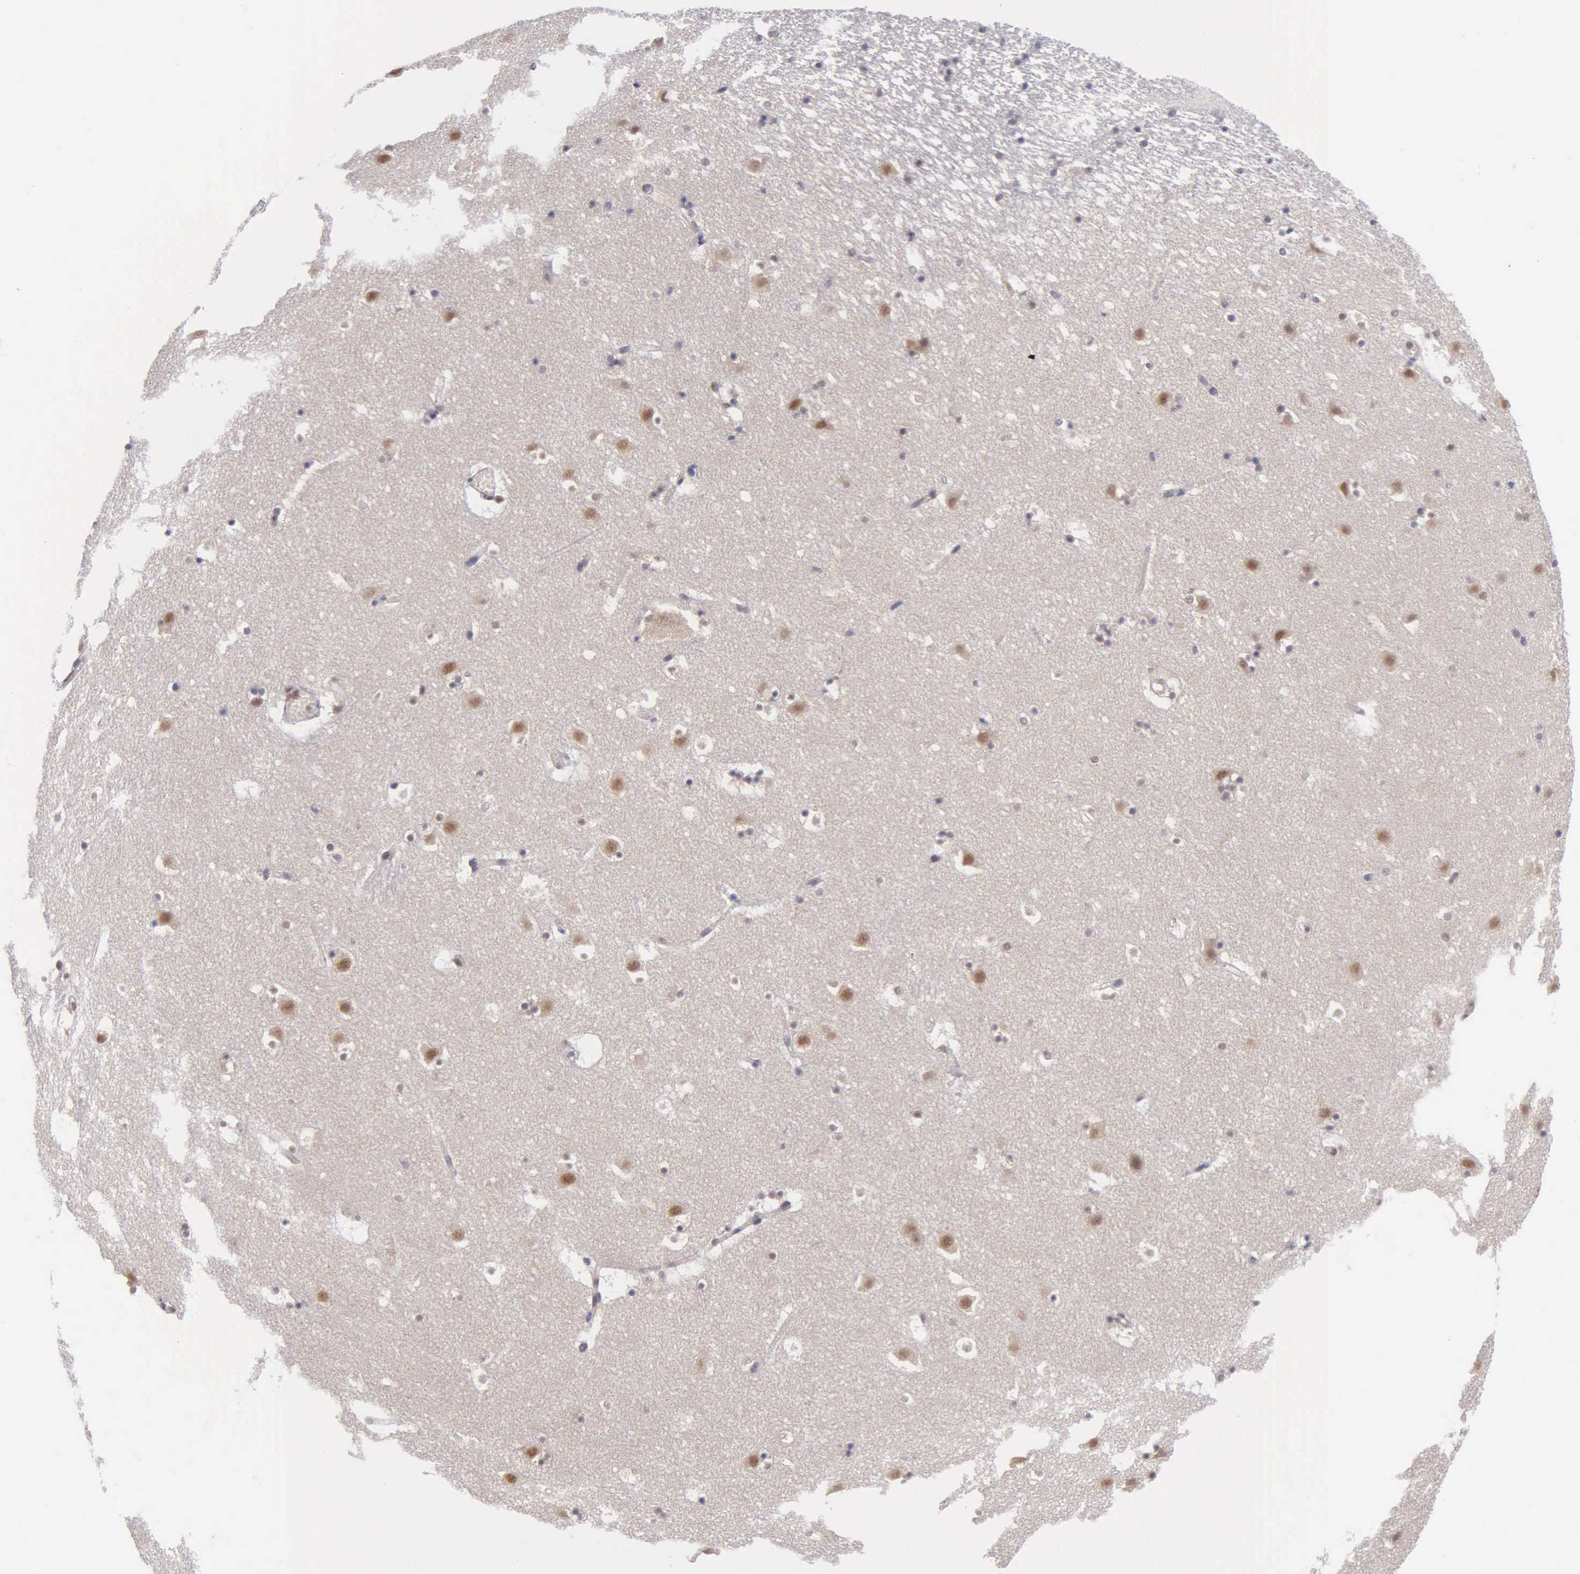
{"staining": {"intensity": "weak", "quantity": "25%-75%", "location": "nuclear"}, "tissue": "caudate", "cell_type": "Glial cells", "image_type": "normal", "snomed": [{"axis": "morphology", "description": "Normal tissue, NOS"}, {"axis": "topography", "description": "Lateral ventricle wall"}], "caption": "Protein expression analysis of normal caudate exhibits weak nuclear expression in about 25%-75% of glial cells. (Stains: DAB in brown, nuclei in blue, Microscopy: brightfield microscopy at high magnification).", "gene": "UBR7", "patient": {"sex": "male", "age": 45}}